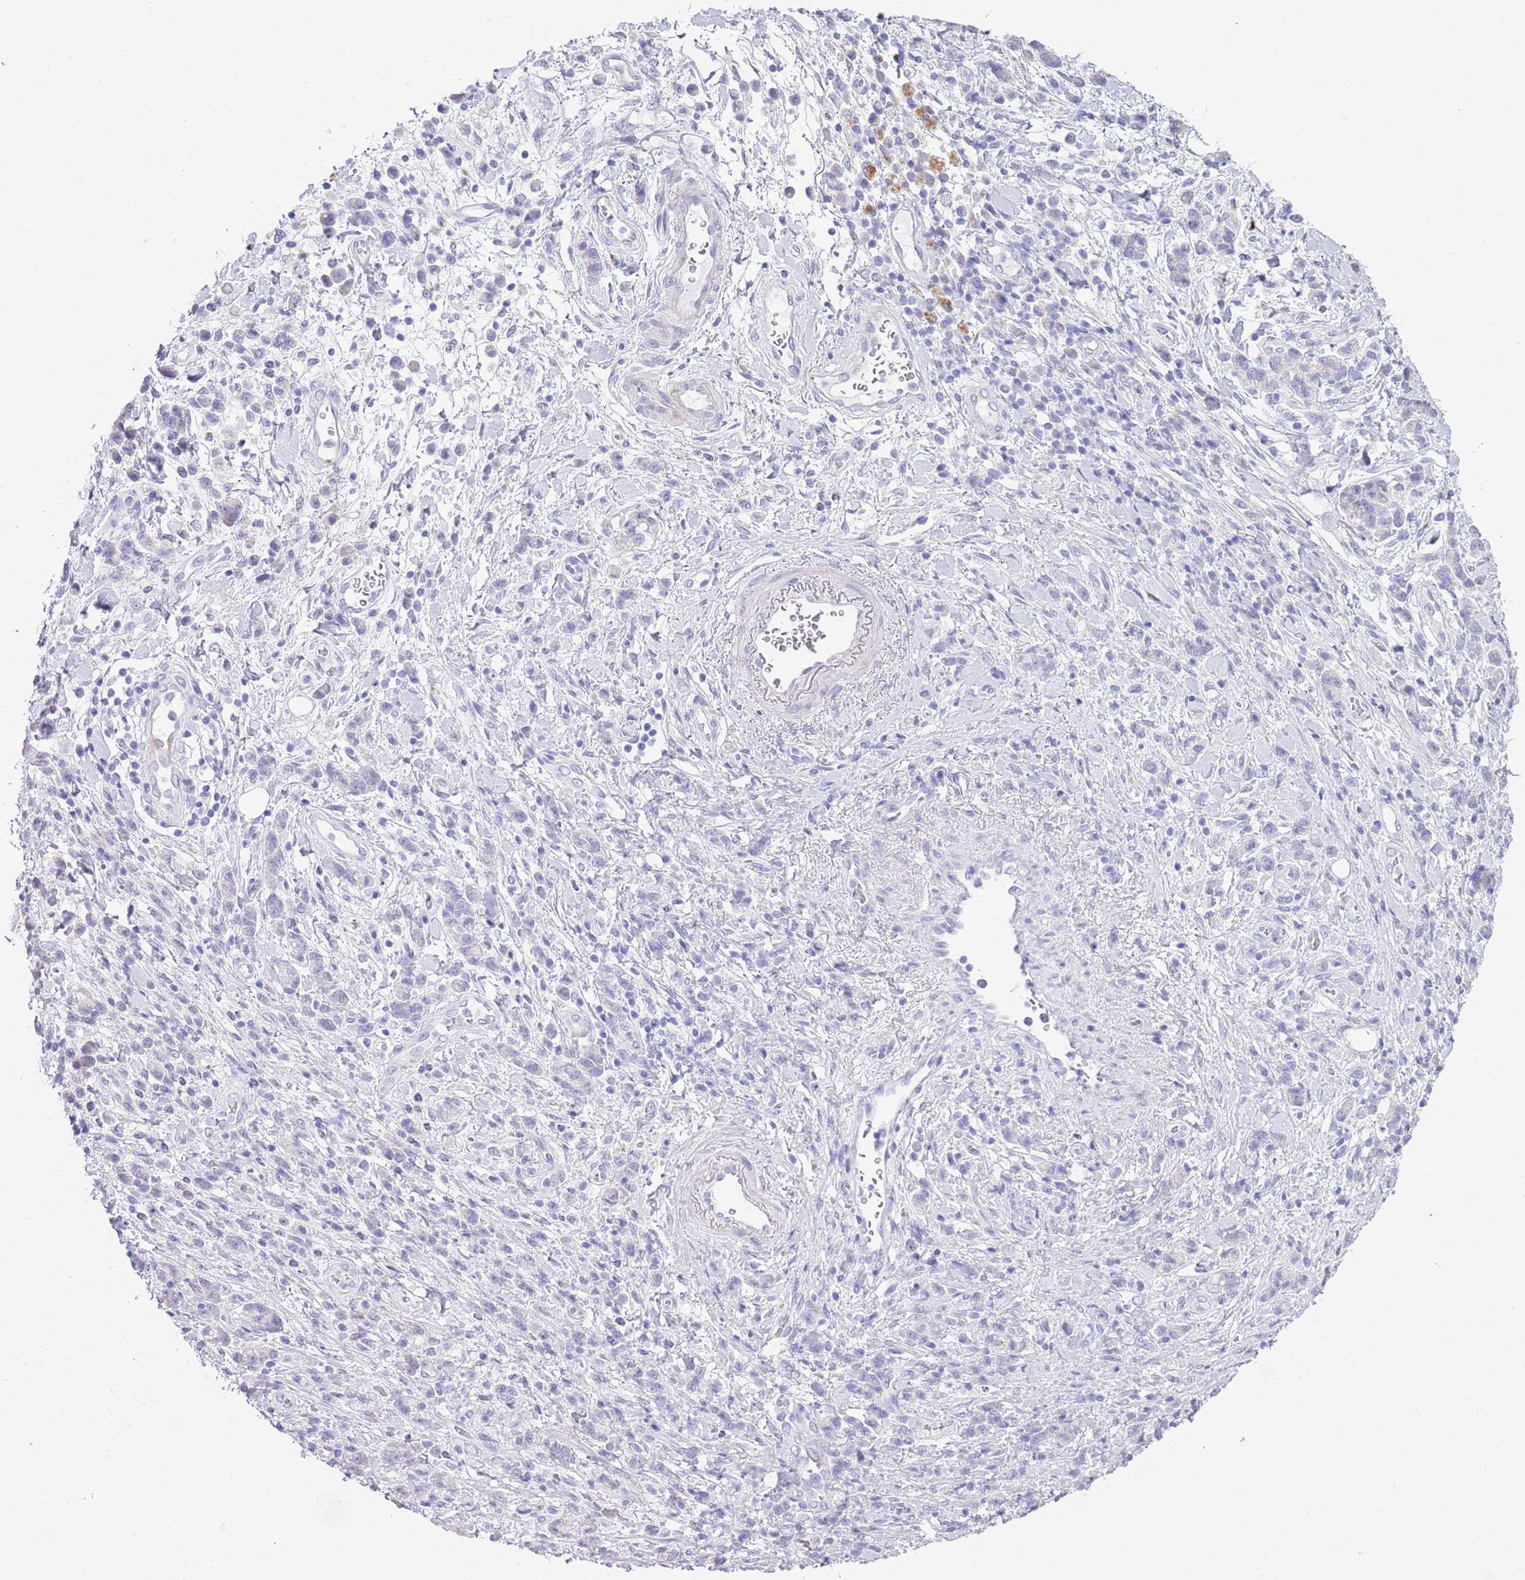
{"staining": {"intensity": "negative", "quantity": "none", "location": "none"}, "tissue": "stomach cancer", "cell_type": "Tumor cells", "image_type": "cancer", "snomed": [{"axis": "morphology", "description": "Adenocarcinoma, NOS"}, {"axis": "topography", "description": "Stomach"}], "caption": "Tumor cells show no significant staining in stomach cancer. The staining is performed using DAB brown chromogen with nuclei counter-stained in using hematoxylin.", "gene": "ABHD17C", "patient": {"sex": "male", "age": 77}}